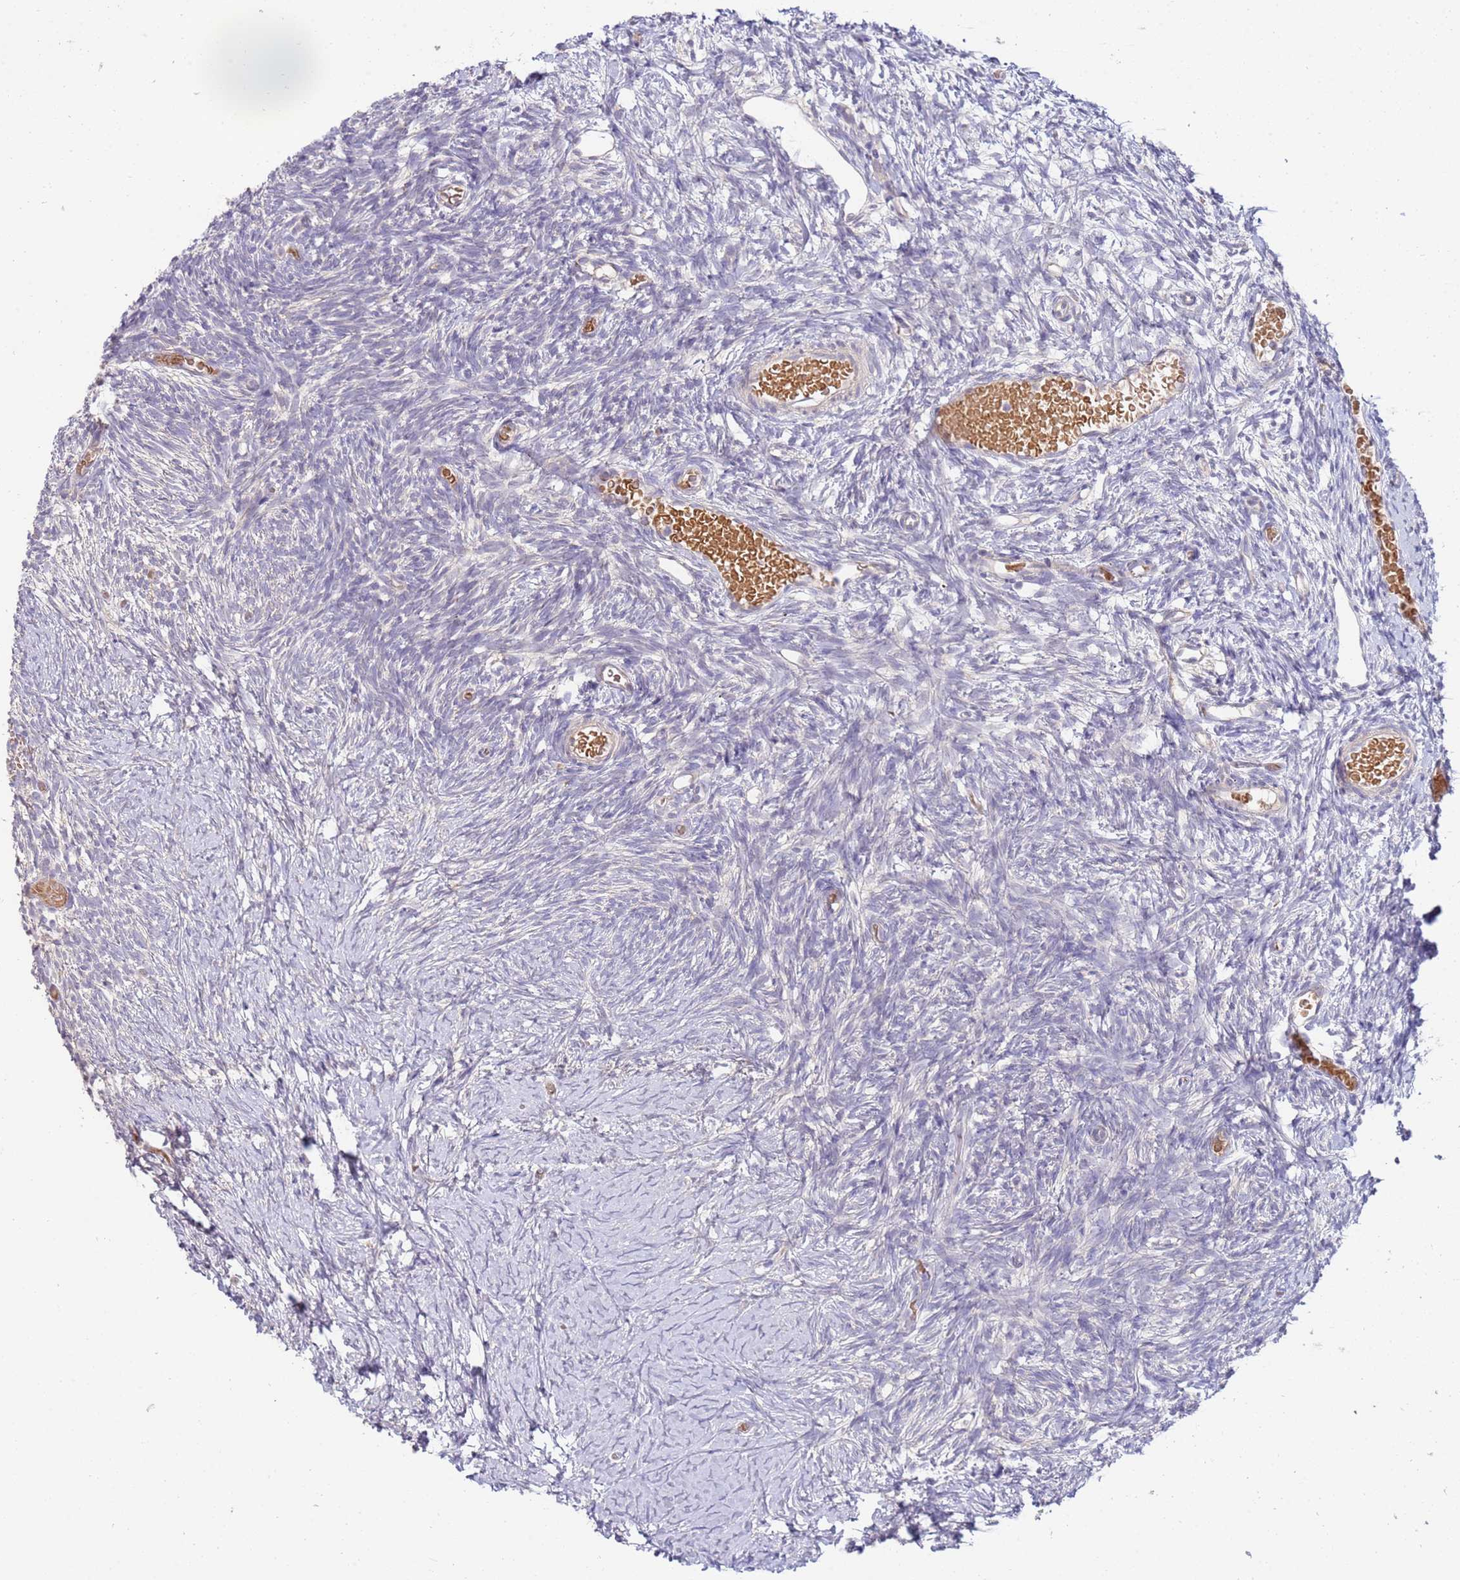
{"staining": {"intensity": "negative", "quantity": "none", "location": "none"}, "tissue": "ovary", "cell_type": "Ovarian stroma cells", "image_type": "normal", "snomed": [{"axis": "morphology", "description": "Normal tissue, NOS"}, {"axis": "topography", "description": "Ovary"}], "caption": "The micrograph shows no significant positivity in ovarian stroma cells of ovary. Brightfield microscopy of IHC stained with DAB (3,3'-diaminobenzidine) (brown) and hematoxylin (blue), captured at high magnification.", "gene": "NMUR2", "patient": {"sex": "female", "age": 39}}